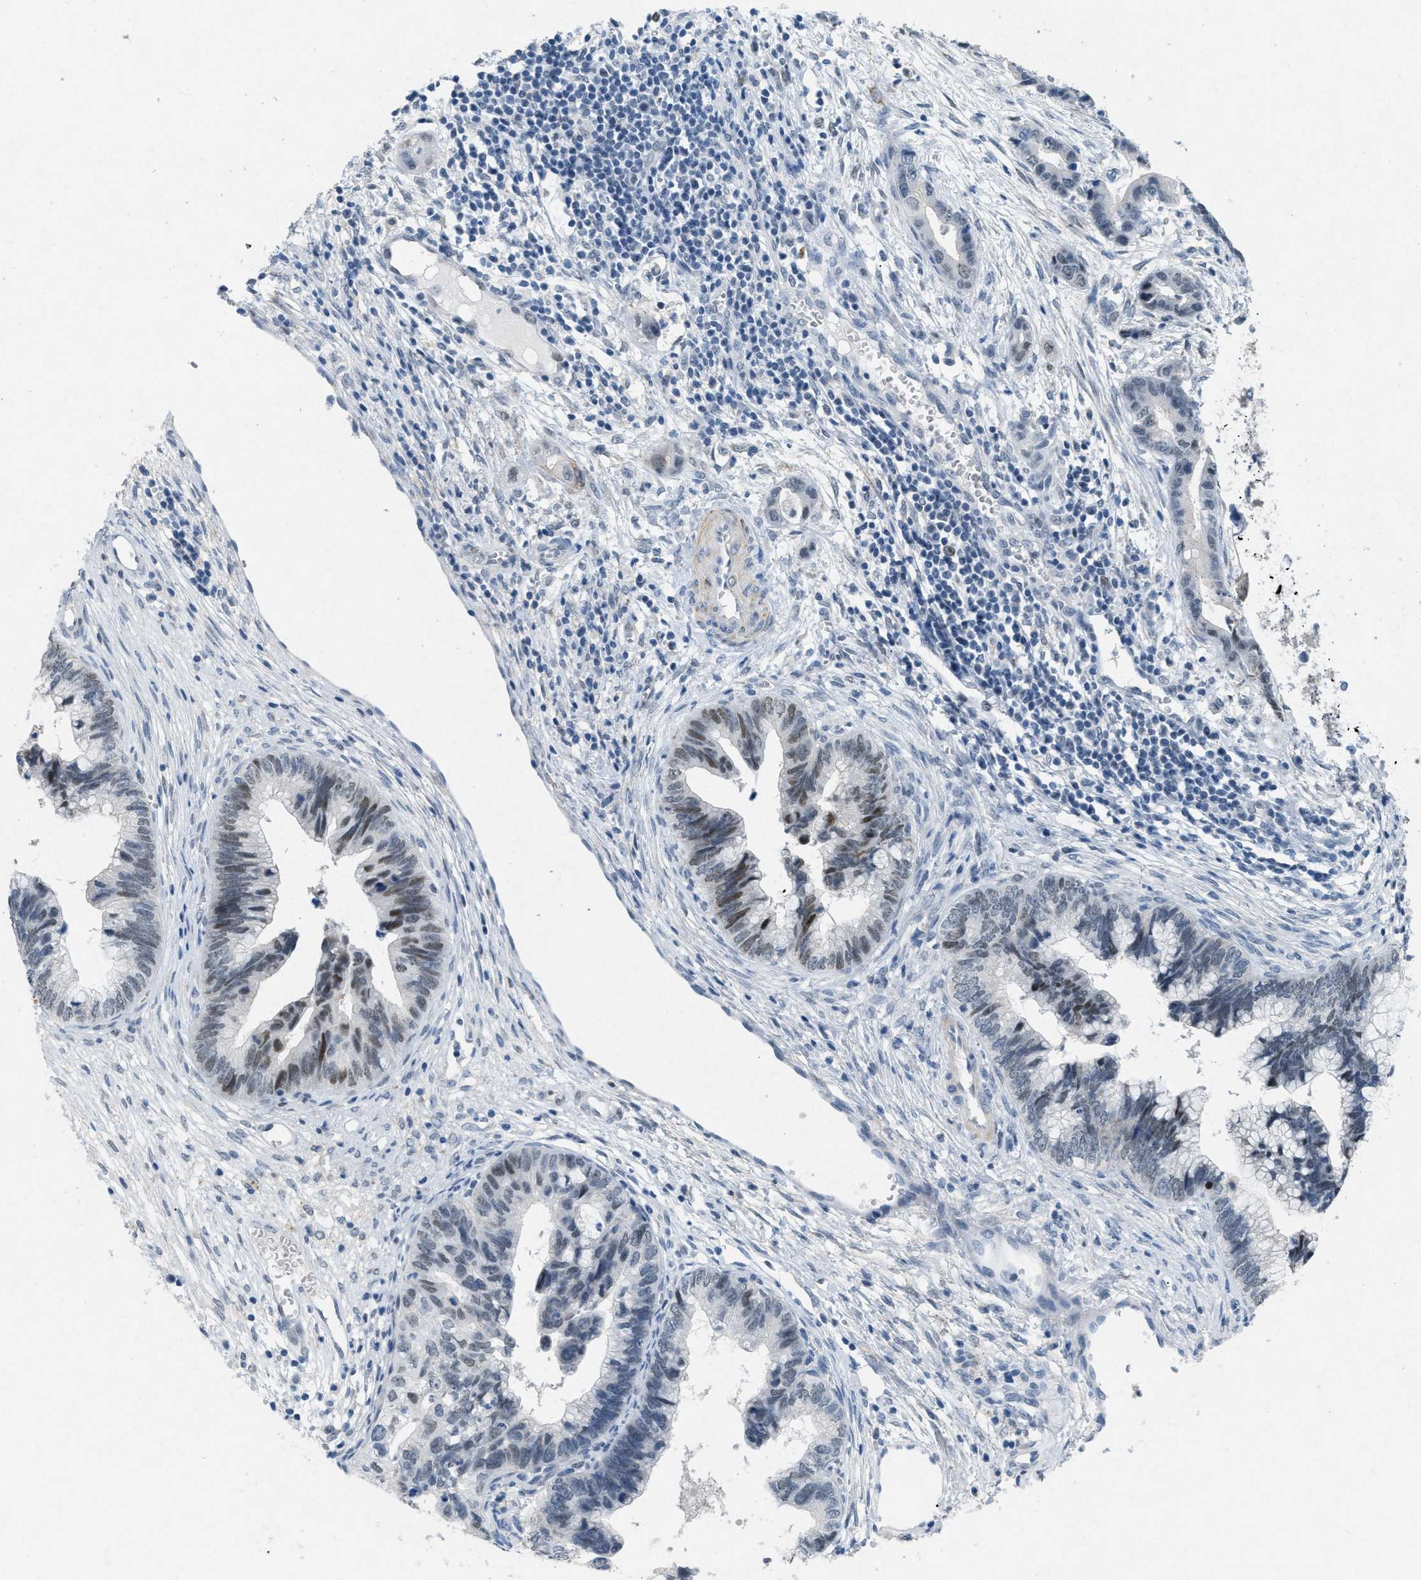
{"staining": {"intensity": "moderate", "quantity": "<25%", "location": "nuclear"}, "tissue": "cervical cancer", "cell_type": "Tumor cells", "image_type": "cancer", "snomed": [{"axis": "morphology", "description": "Adenocarcinoma, NOS"}, {"axis": "topography", "description": "Cervix"}], "caption": "DAB (3,3'-diaminobenzidine) immunohistochemical staining of human cervical cancer reveals moderate nuclear protein staining in about <25% of tumor cells.", "gene": "TASOR", "patient": {"sex": "female", "age": 44}}